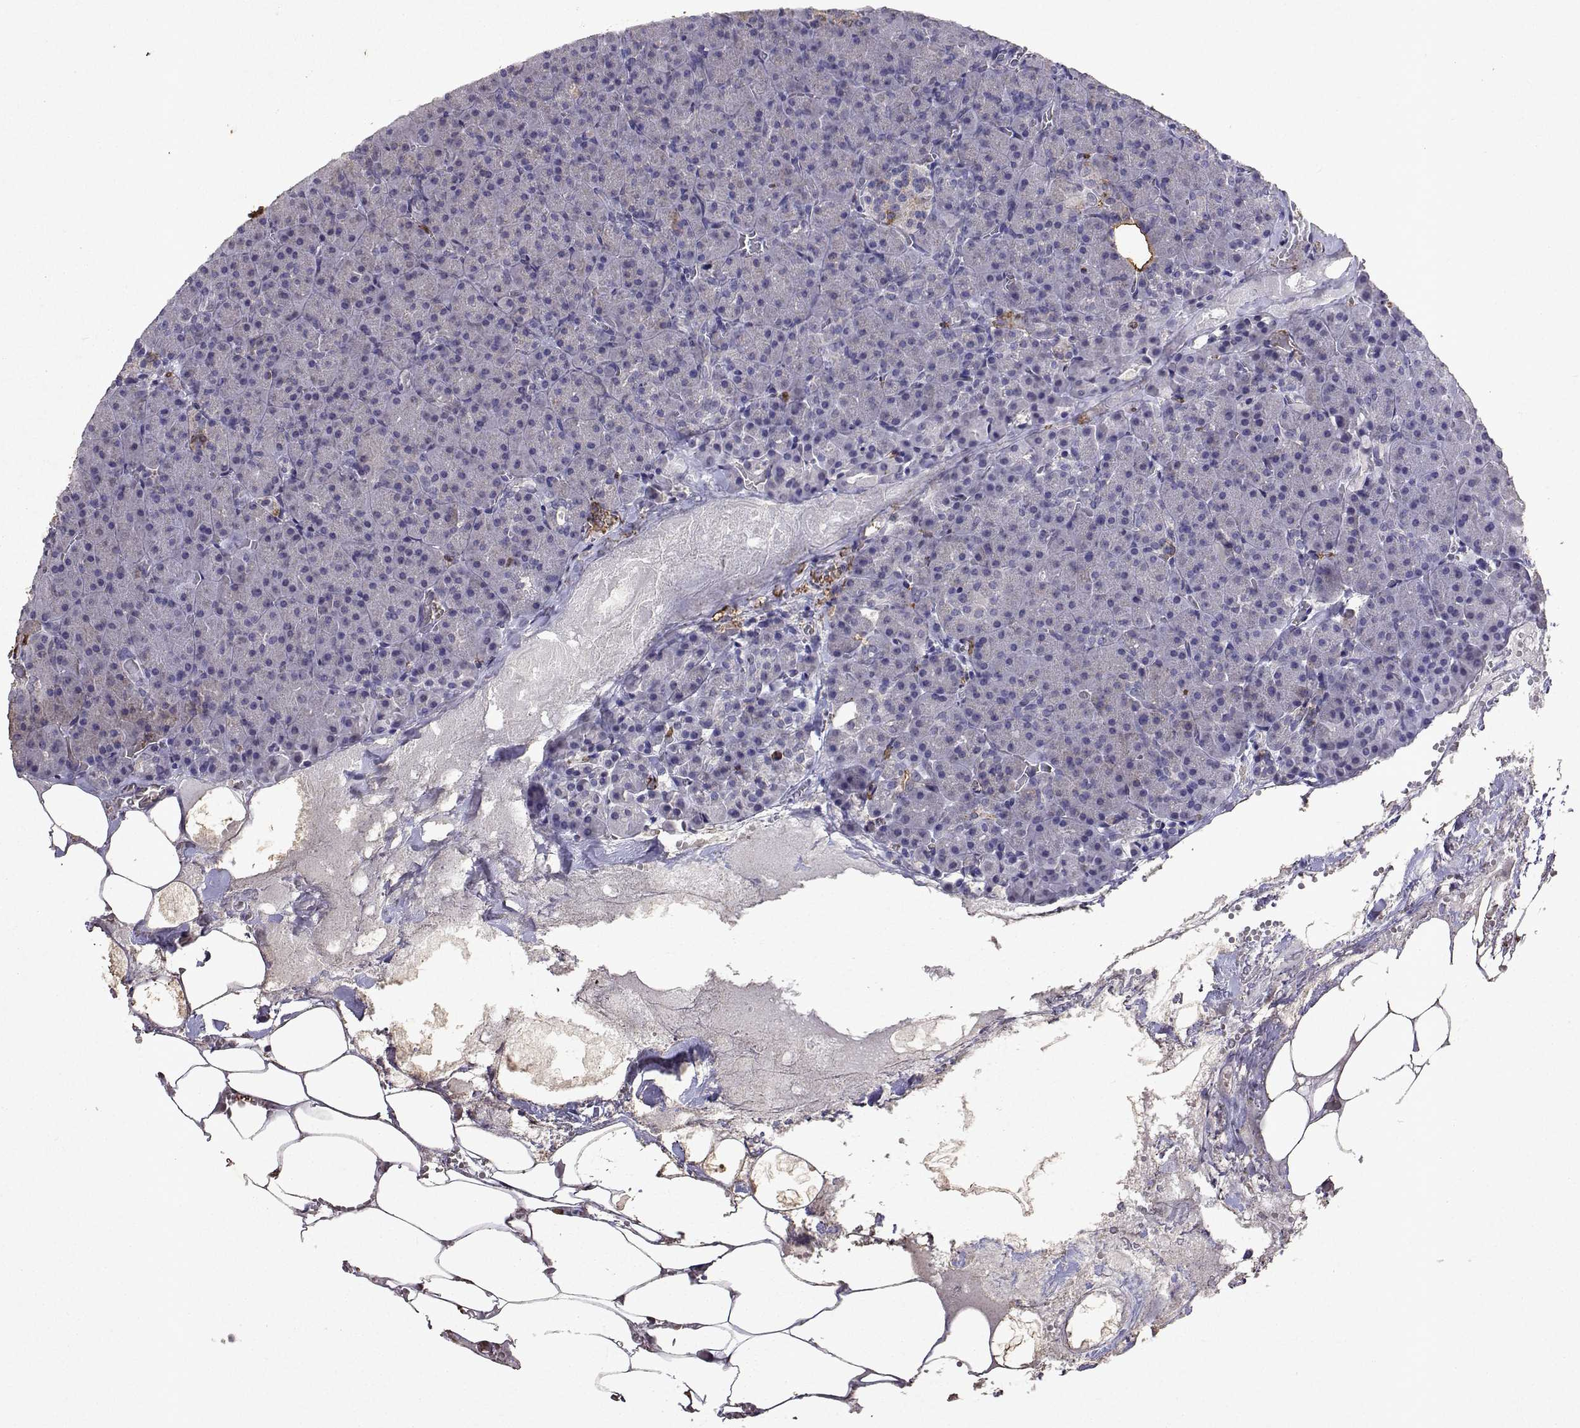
{"staining": {"intensity": "weak", "quantity": "<25%", "location": "cytoplasmic/membranous"}, "tissue": "pancreas", "cell_type": "Exocrine glandular cells", "image_type": "normal", "snomed": [{"axis": "morphology", "description": "Normal tissue, NOS"}, {"axis": "topography", "description": "Pancreas"}], "caption": "This is an immunohistochemistry (IHC) micrograph of unremarkable pancreas. There is no expression in exocrine glandular cells.", "gene": "DUSP28", "patient": {"sex": "female", "age": 74}}